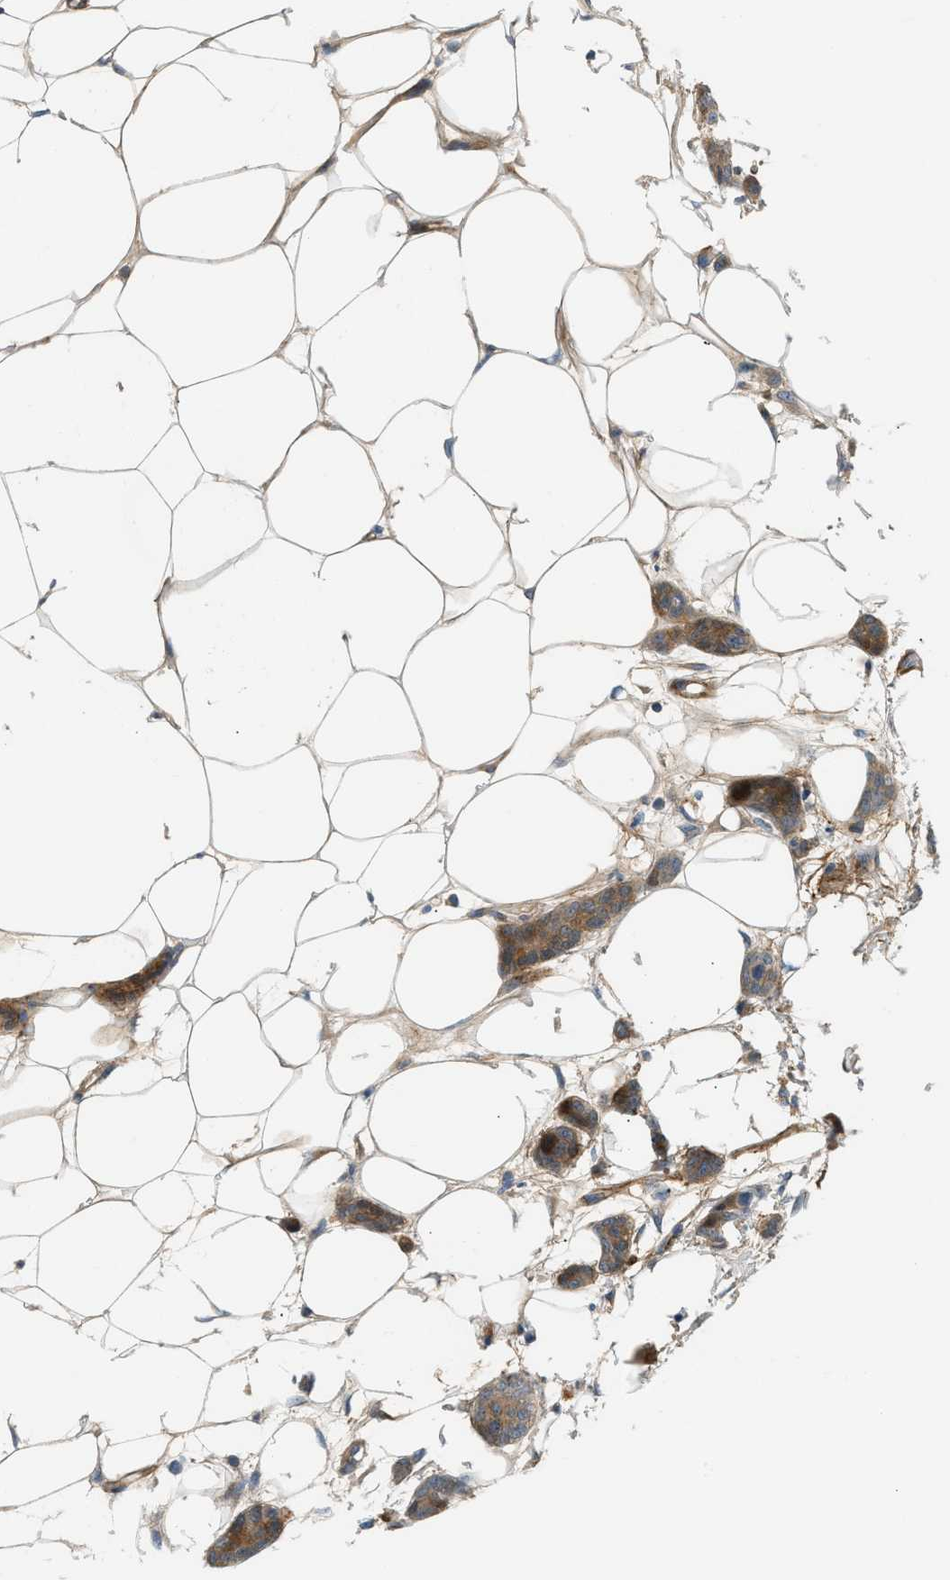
{"staining": {"intensity": "strong", "quantity": ">75%", "location": "cytoplasmic/membranous"}, "tissue": "breast cancer", "cell_type": "Tumor cells", "image_type": "cancer", "snomed": [{"axis": "morphology", "description": "Lobular carcinoma"}, {"axis": "topography", "description": "Skin"}, {"axis": "topography", "description": "Breast"}], "caption": "Immunohistochemistry (IHC) image of neoplastic tissue: breast lobular carcinoma stained using immunohistochemistry (IHC) demonstrates high levels of strong protein expression localized specifically in the cytoplasmic/membranous of tumor cells, appearing as a cytoplasmic/membranous brown color.", "gene": "EDNRA", "patient": {"sex": "female", "age": 46}}